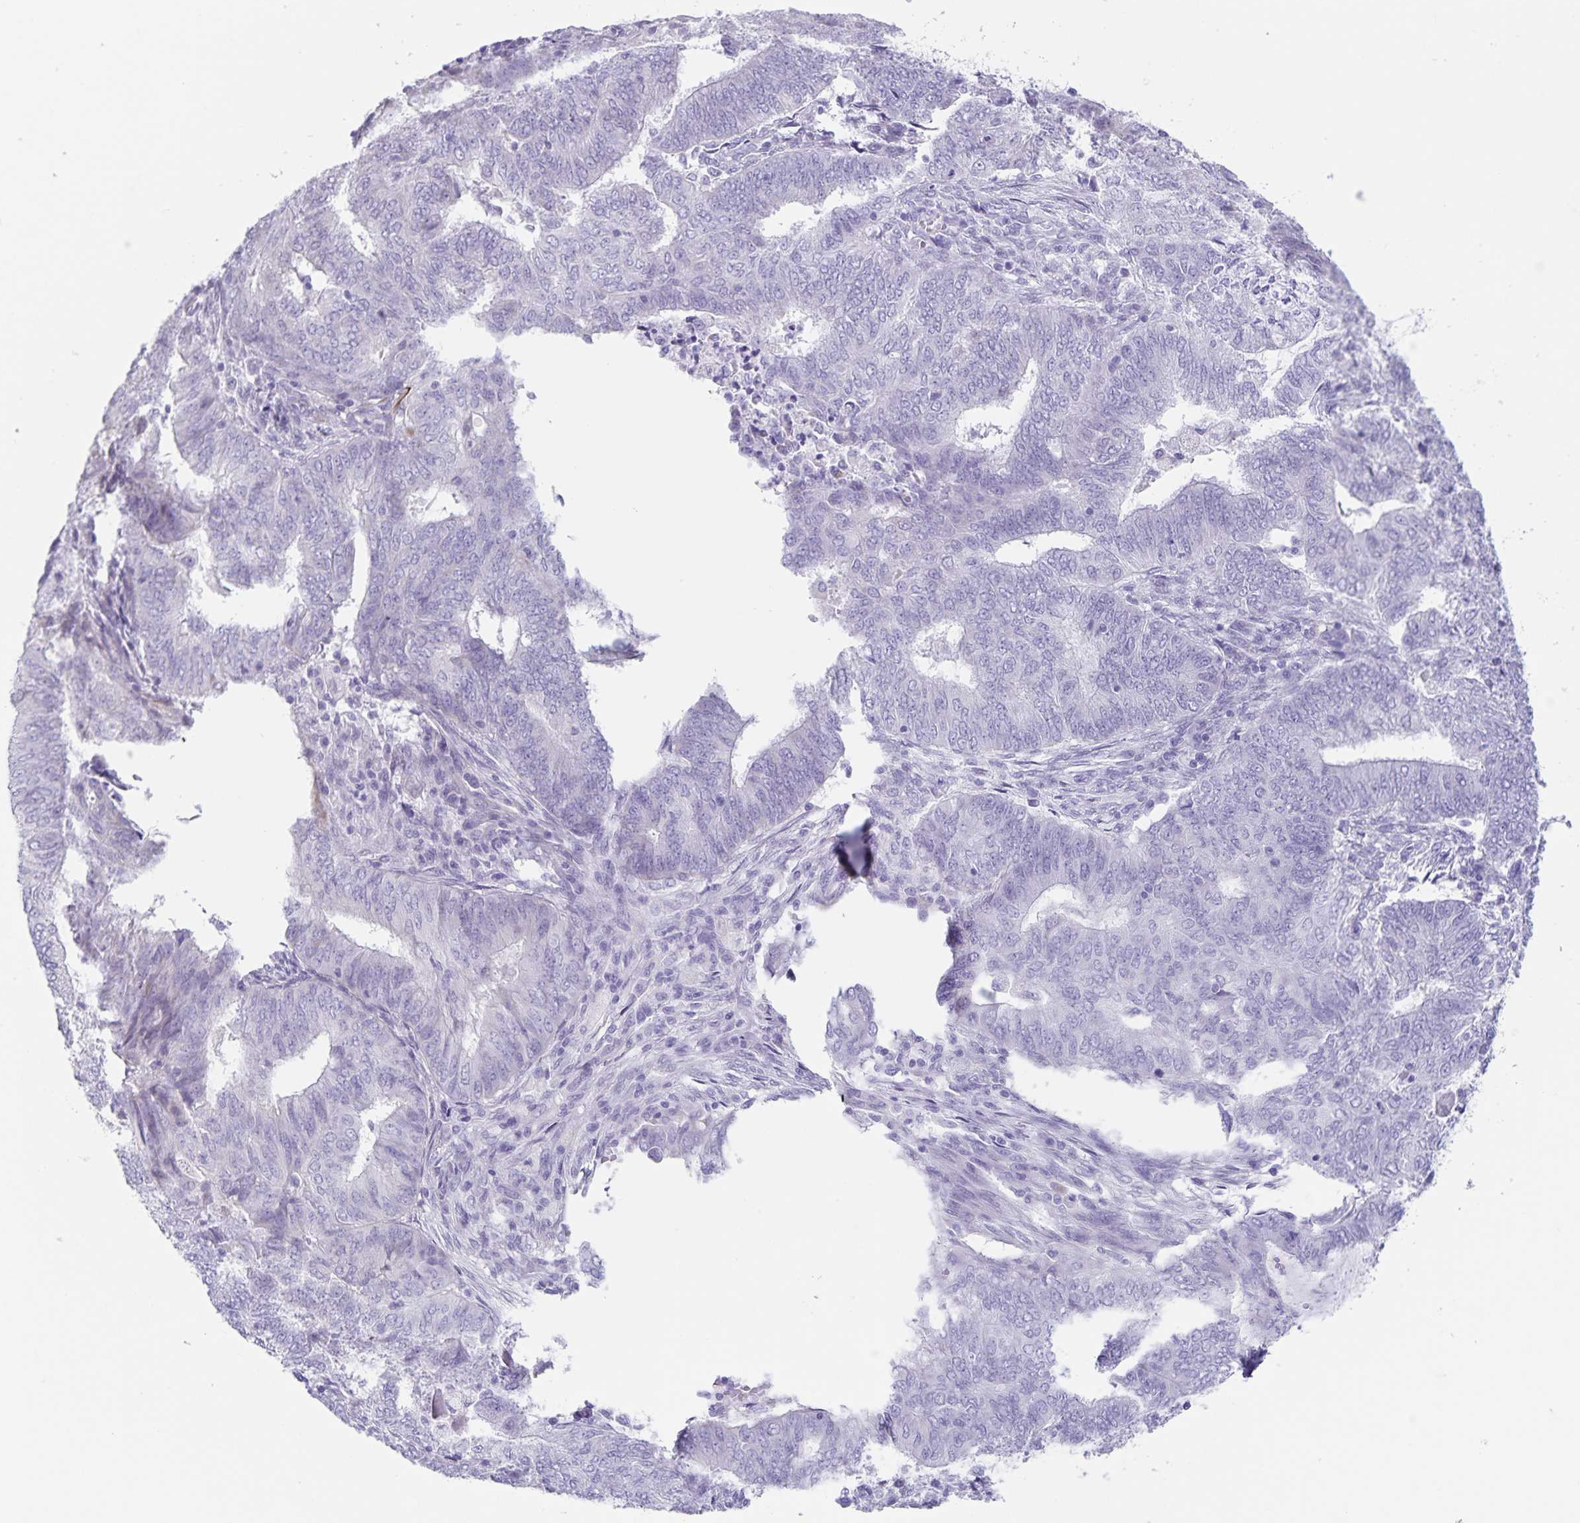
{"staining": {"intensity": "negative", "quantity": "none", "location": "none"}, "tissue": "endometrial cancer", "cell_type": "Tumor cells", "image_type": "cancer", "snomed": [{"axis": "morphology", "description": "Adenocarcinoma, NOS"}, {"axis": "topography", "description": "Endometrium"}], "caption": "A histopathology image of human endometrial cancer (adenocarcinoma) is negative for staining in tumor cells.", "gene": "SYNM", "patient": {"sex": "female", "age": 62}}